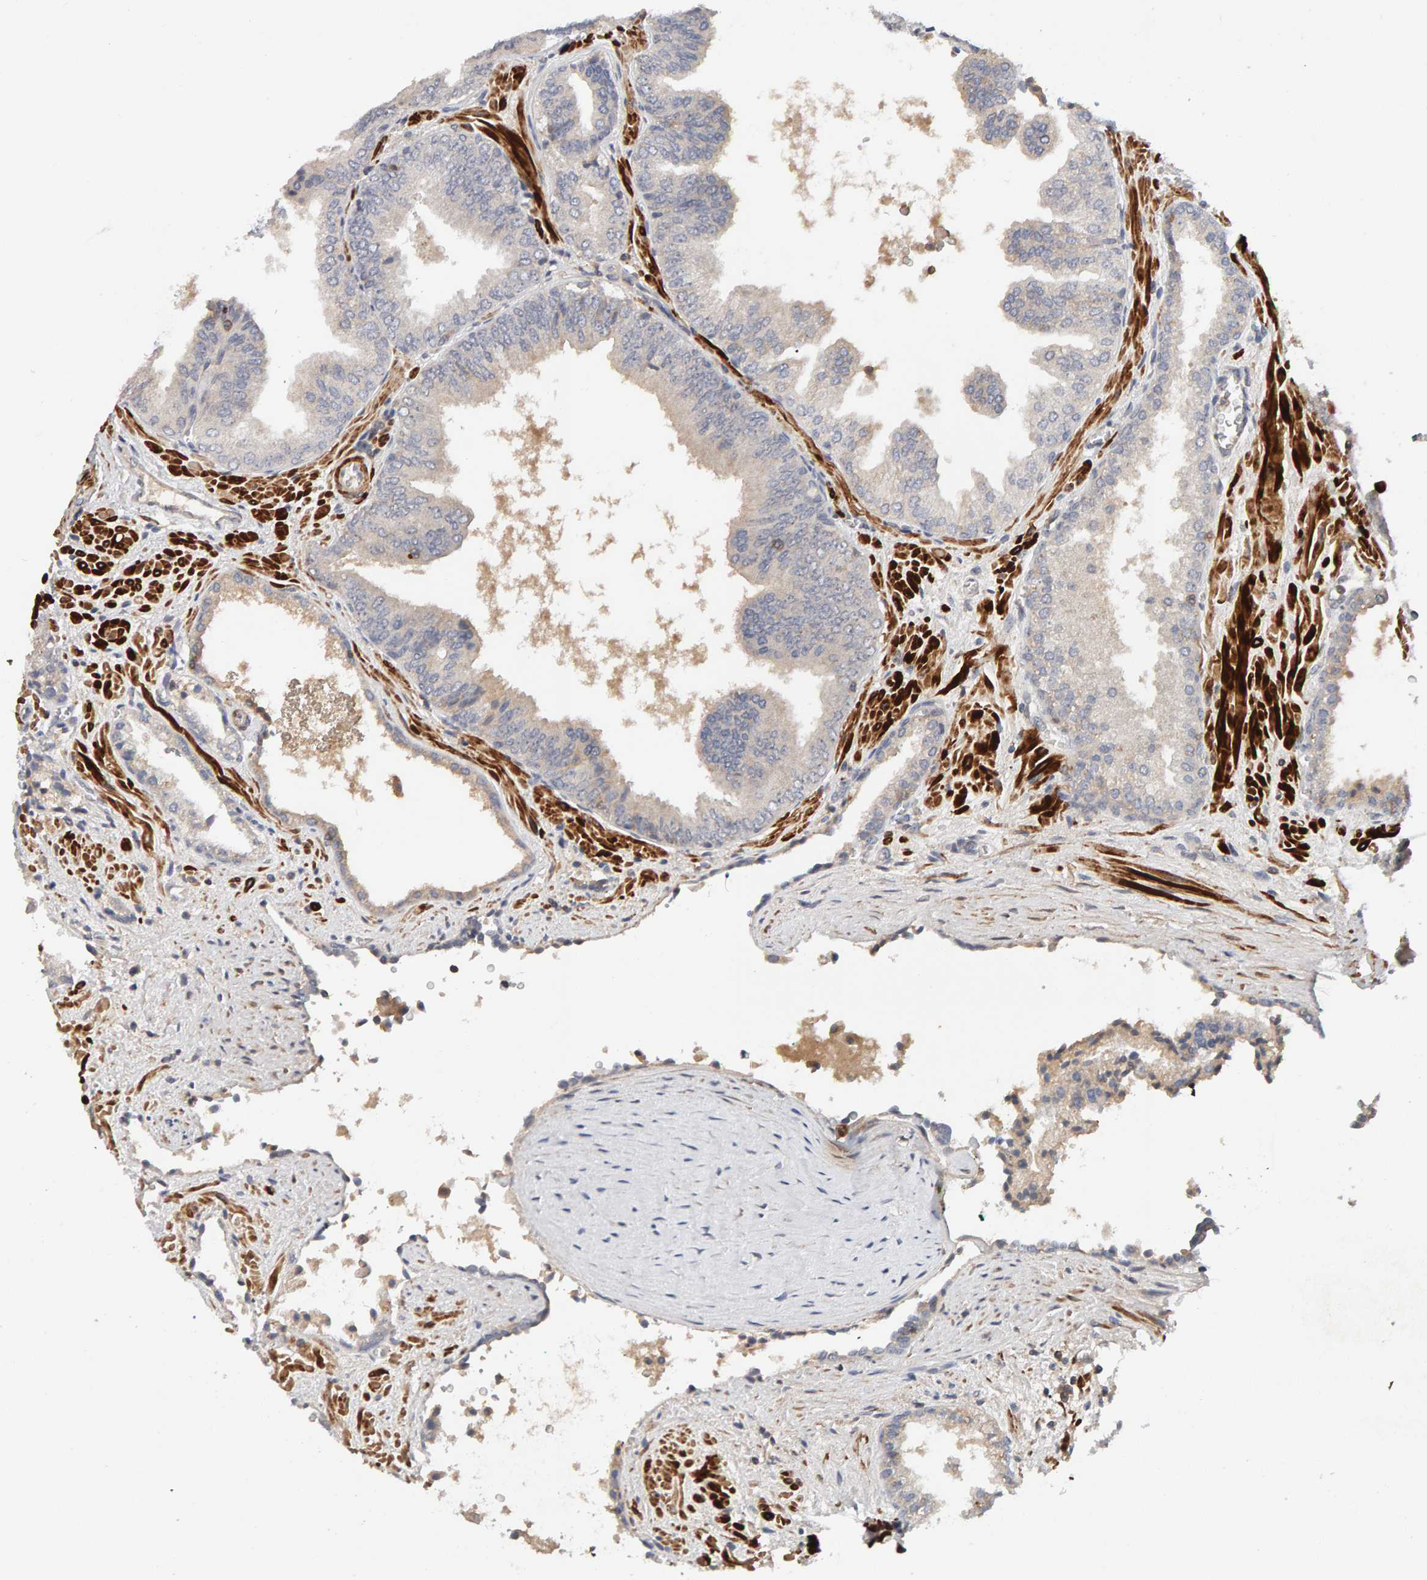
{"staining": {"intensity": "weak", "quantity": "25%-75%", "location": "cytoplasmic/membranous"}, "tissue": "prostate cancer", "cell_type": "Tumor cells", "image_type": "cancer", "snomed": [{"axis": "morphology", "description": "Adenocarcinoma, Low grade"}, {"axis": "topography", "description": "Prostate"}], "caption": "Protein expression analysis of prostate adenocarcinoma (low-grade) reveals weak cytoplasmic/membranous staining in approximately 25%-75% of tumor cells.", "gene": "NUDCD1", "patient": {"sex": "male", "age": 71}}